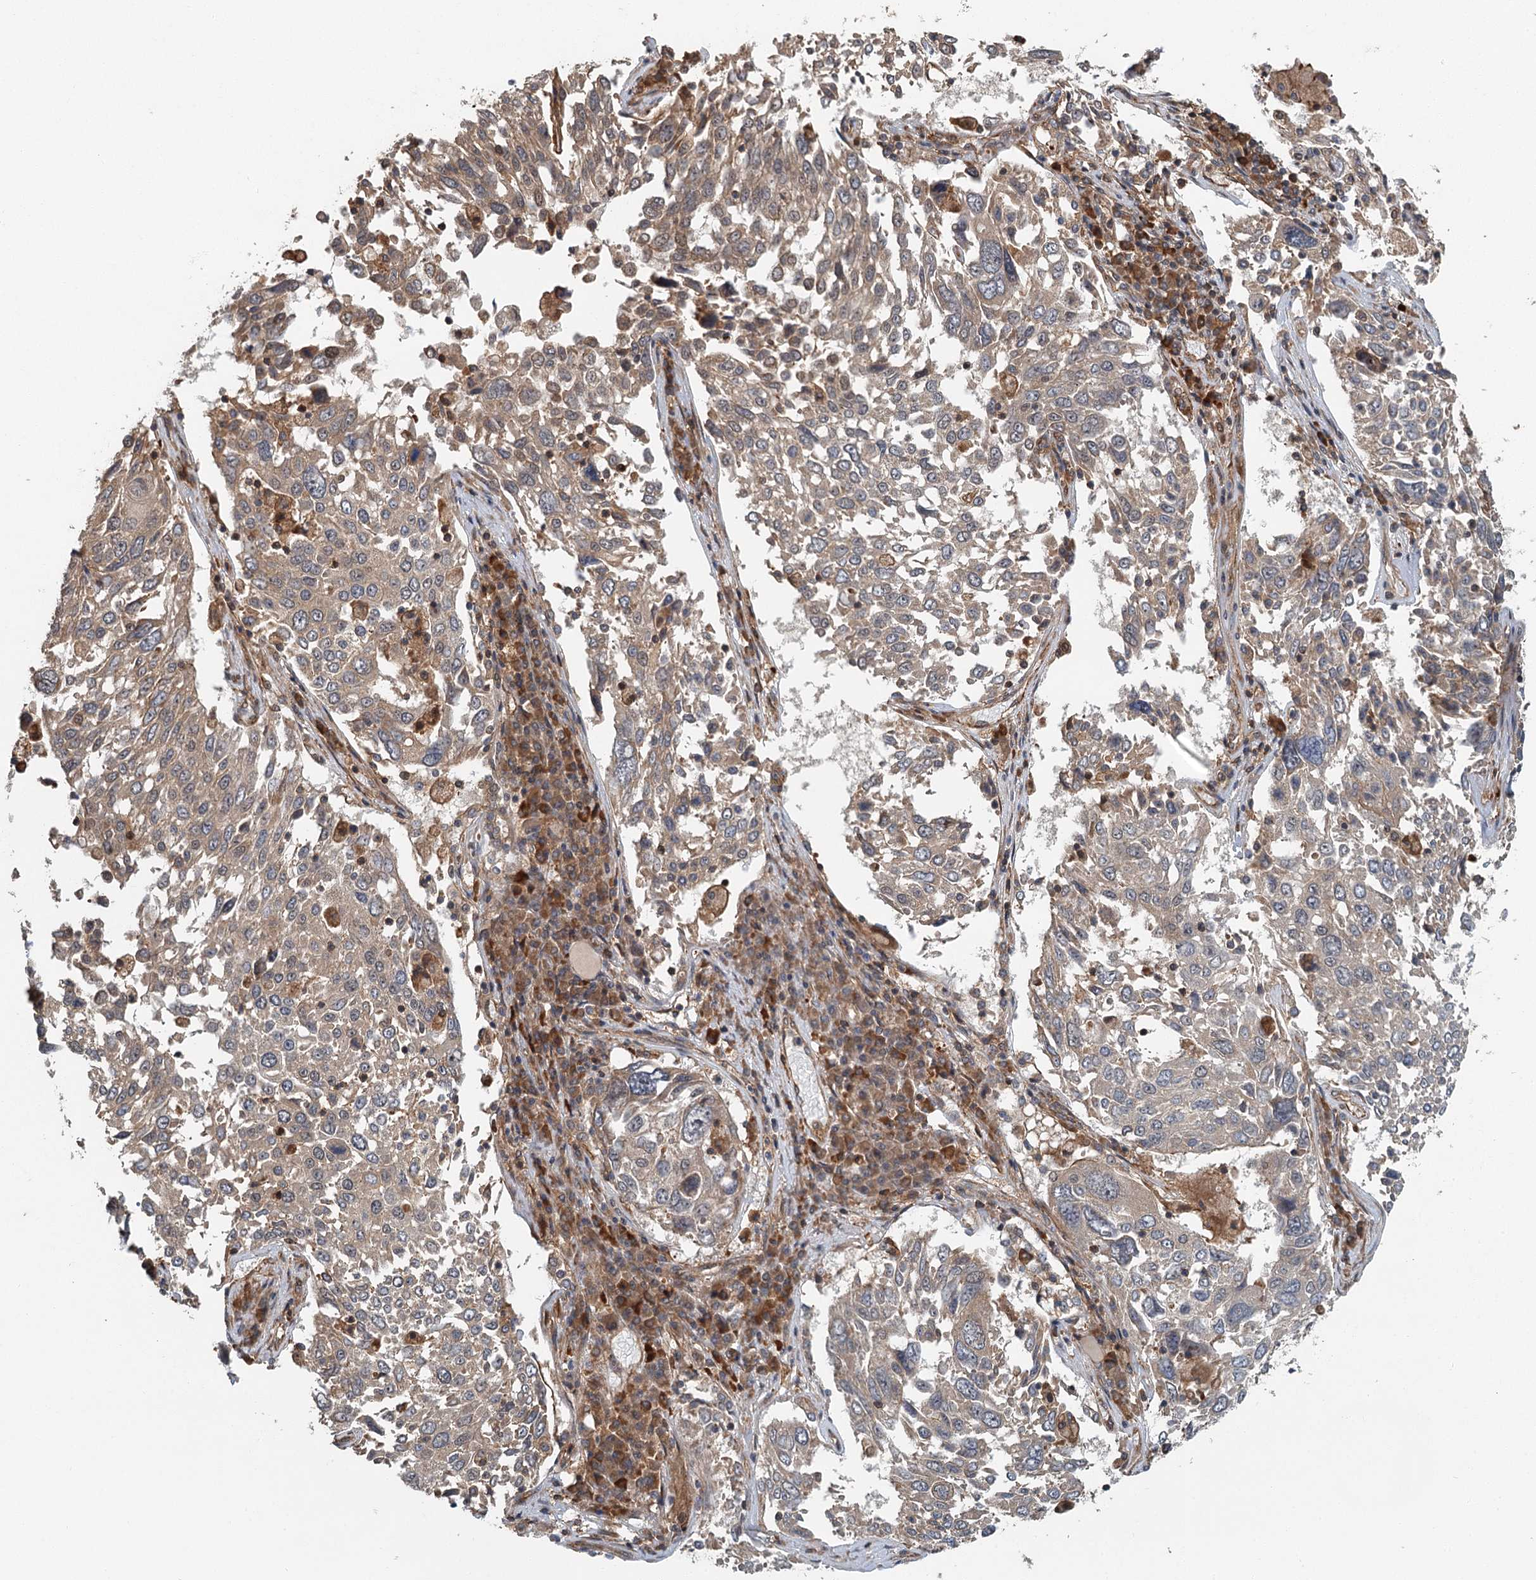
{"staining": {"intensity": "weak", "quantity": ">75%", "location": "cytoplasmic/membranous"}, "tissue": "lung cancer", "cell_type": "Tumor cells", "image_type": "cancer", "snomed": [{"axis": "morphology", "description": "Squamous cell carcinoma, NOS"}, {"axis": "topography", "description": "Lung"}], "caption": "A brown stain labels weak cytoplasmic/membranous staining of a protein in human lung squamous cell carcinoma tumor cells. (DAB = brown stain, brightfield microscopy at high magnification).", "gene": "ZNF527", "patient": {"sex": "male", "age": 65}}